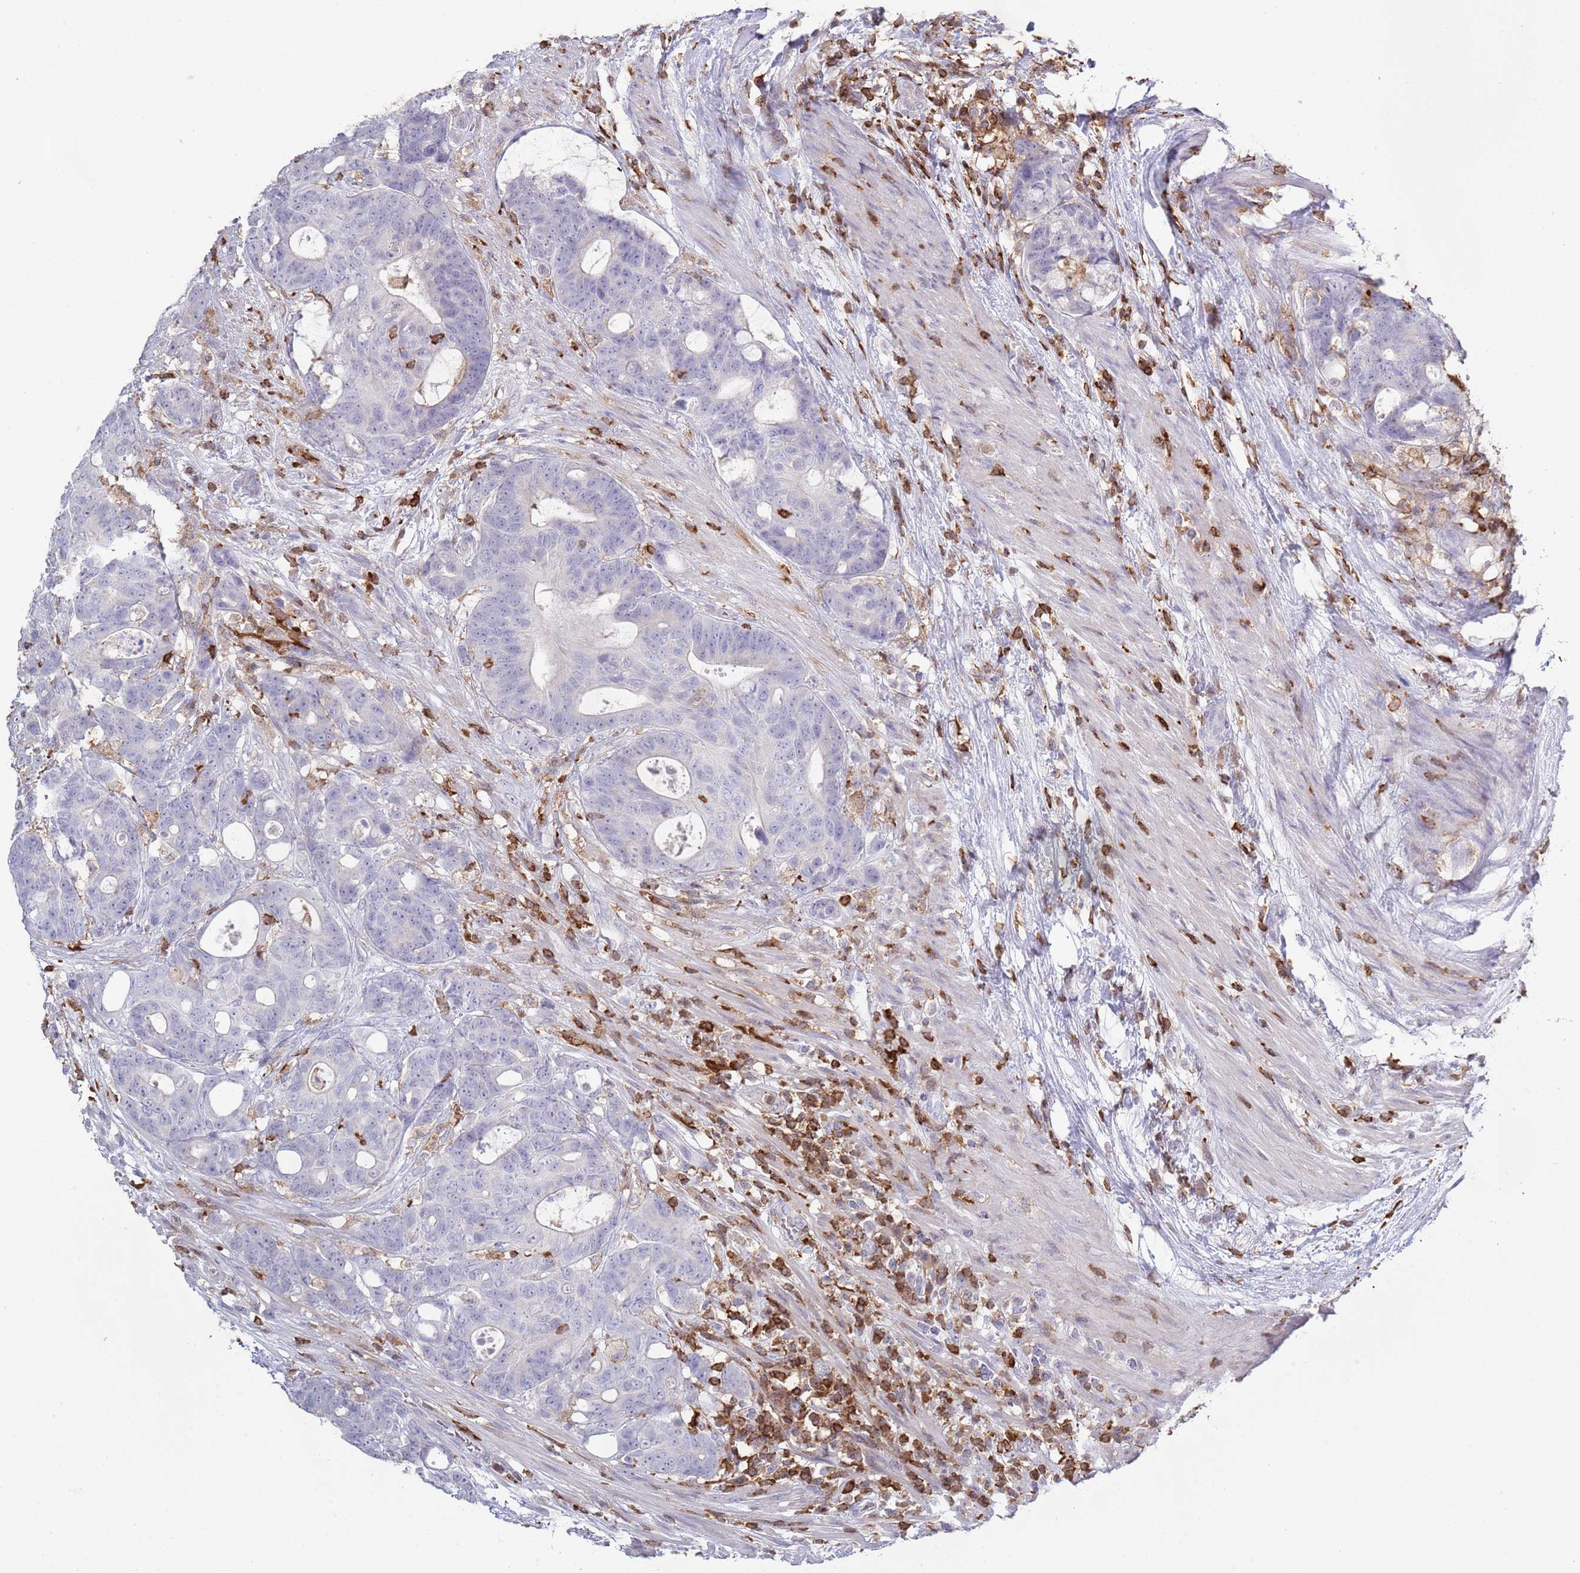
{"staining": {"intensity": "negative", "quantity": "none", "location": "none"}, "tissue": "colorectal cancer", "cell_type": "Tumor cells", "image_type": "cancer", "snomed": [{"axis": "morphology", "description": "Adenocarcinoma, NOS"}, {"axis": "topography", "description": "Colon"}], "caption": "An immunohistochemistry (IHC) histopathology image of adenocarcinoma (colorectal) is shown. There is no staining in tumor cells of adenocarcinoma (colorectal). (DAB (3,3'-diaminobenzidine) immunohistochemistry (IHC) visualized using brightfield microscopy, high magnification).", "gene": "LPXN", "patient": {"sex": "female", "age": 82}}